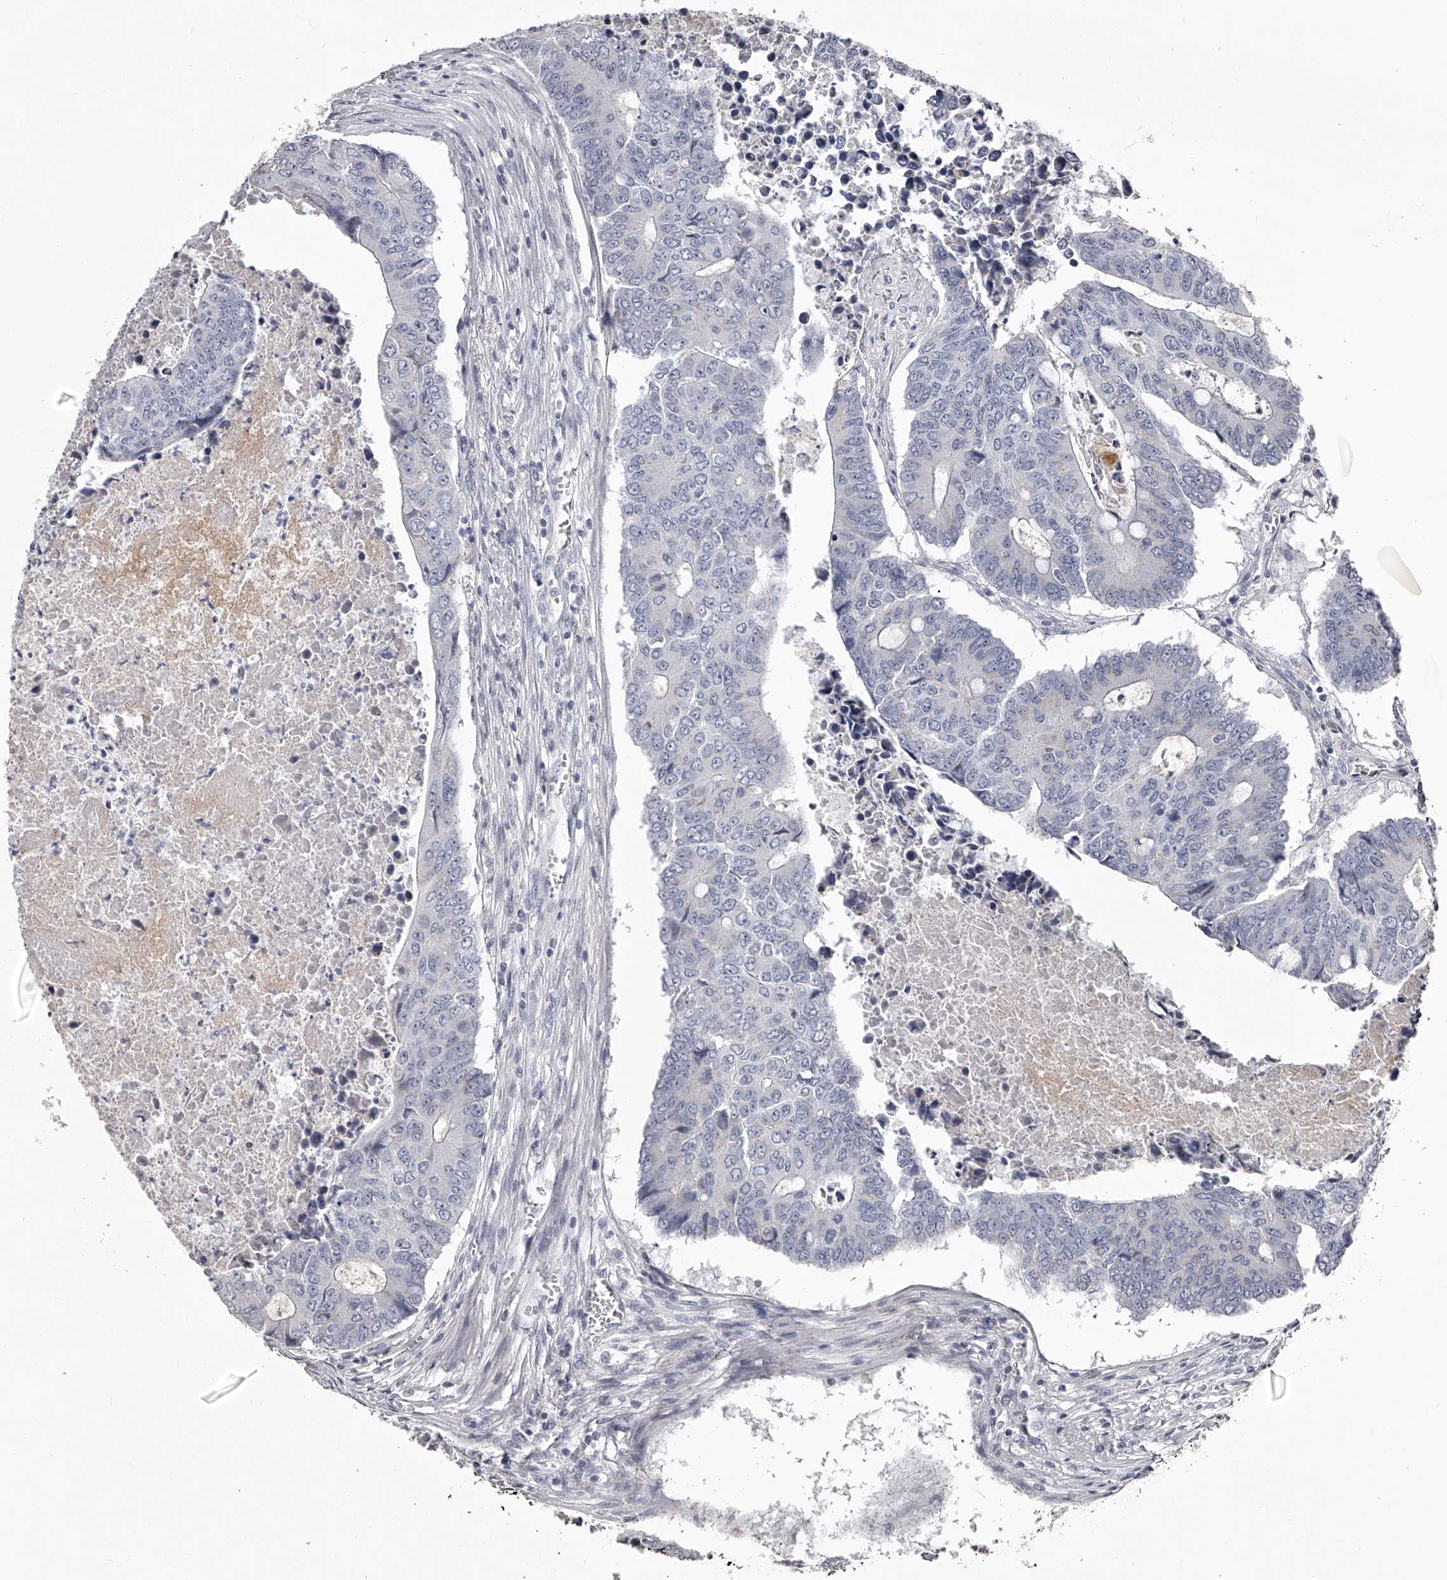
{"staining": {"intensity": "negative", "quantity": "none", "location": "none"}, "tissue": "colorectal cancer", "cell_type": "Tumor cells", "image_type": "cancer", "snomed": [{"axis": "morphology", "description": "Adenocarcinoma, NOS"}, {"axis": "topography", "description": "Colon"}], "caption": "IHC photomicrograph of neoplastic tissue: human adenocarcinoma (colorectal) stained with DAB (3,3'-diaminobenzidine) exhibits no significant protein expression in tumor cells.", "gene": "NT5DC1", "patient": {"sex": "male", "age": 87}}